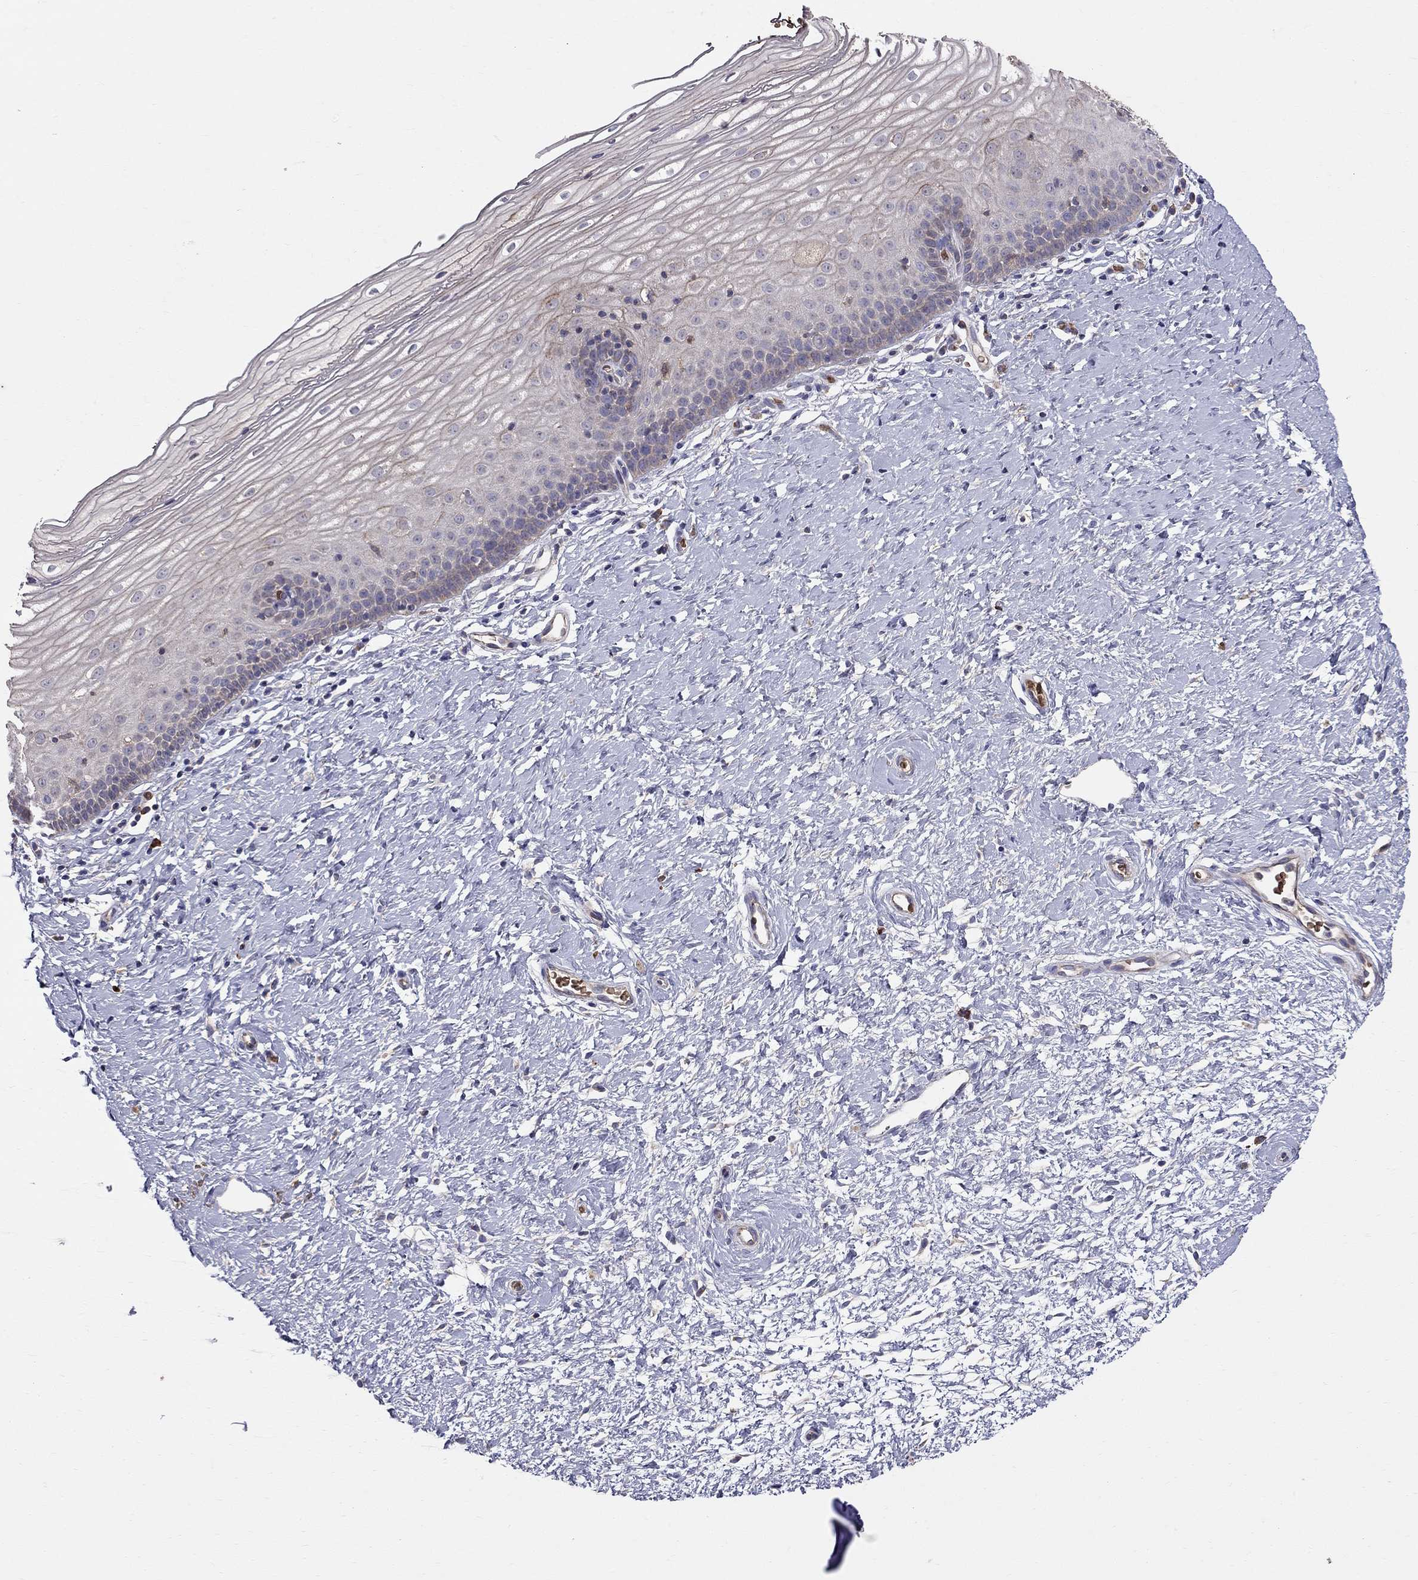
{"staining": {"intensity": "moderate", "quantity": "<25%", "location": "cytoplasmic/membranous"}, "tissue": "cervix", "cell_type": "Glandular cells", "image_type": "normal", "snomed": [{"axis": "morphology", "description": "Normal tissue, NOS"}, {"axis": "topography", "description": "Cervix"}], "caption": "High-power microscopy captured an IHC histopathology image of unremarkable cervix, revealing moderate cytoplasmic/membranous expression in about <25% of glandular cells. The protein is shown in brown color, while the nuclei are stained blue.", "gene": "PIK3CG", "patient": {"sex": "female", "age": 37}}